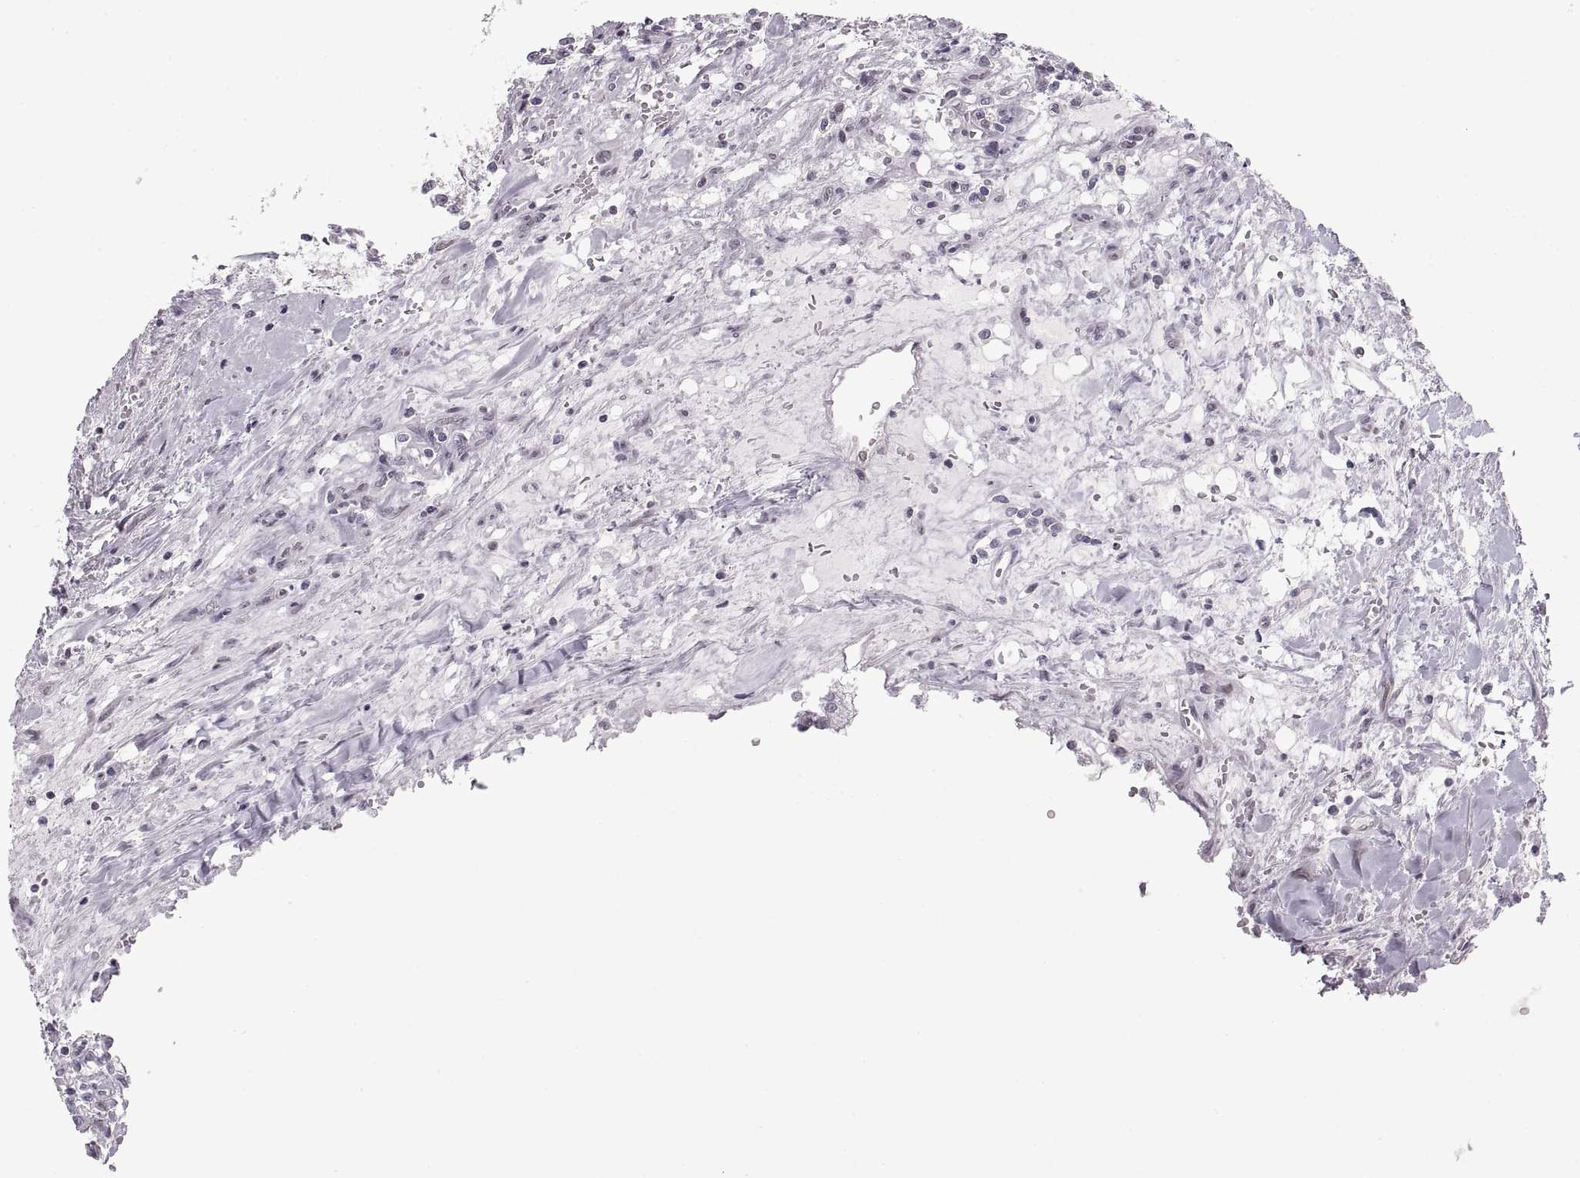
{"staining": {"intensity": "negative", "quantity": "none", "location": "none"}, "tissue": "renal cancer", "cell_type": "Tumor cells", "image_type": "cancer", "snomed": [{"axis": "morphology", "description": "Adenocarcinoma, NOS"}, {"axis": "topography", "description": "Kidney"}], "caption": "The immunohistochemistry (IHC) image has no significant positivity in tumor cells of renal cancer (adenocarcinoma) tissue. The staining was performed using DAB to visualize the protein expression in brown, while the nuclei were stained in blue with hematoxylin (Magnification: 20x).", "gene": "NANOS3", "patient": {"sex": "male", "age": 36}}